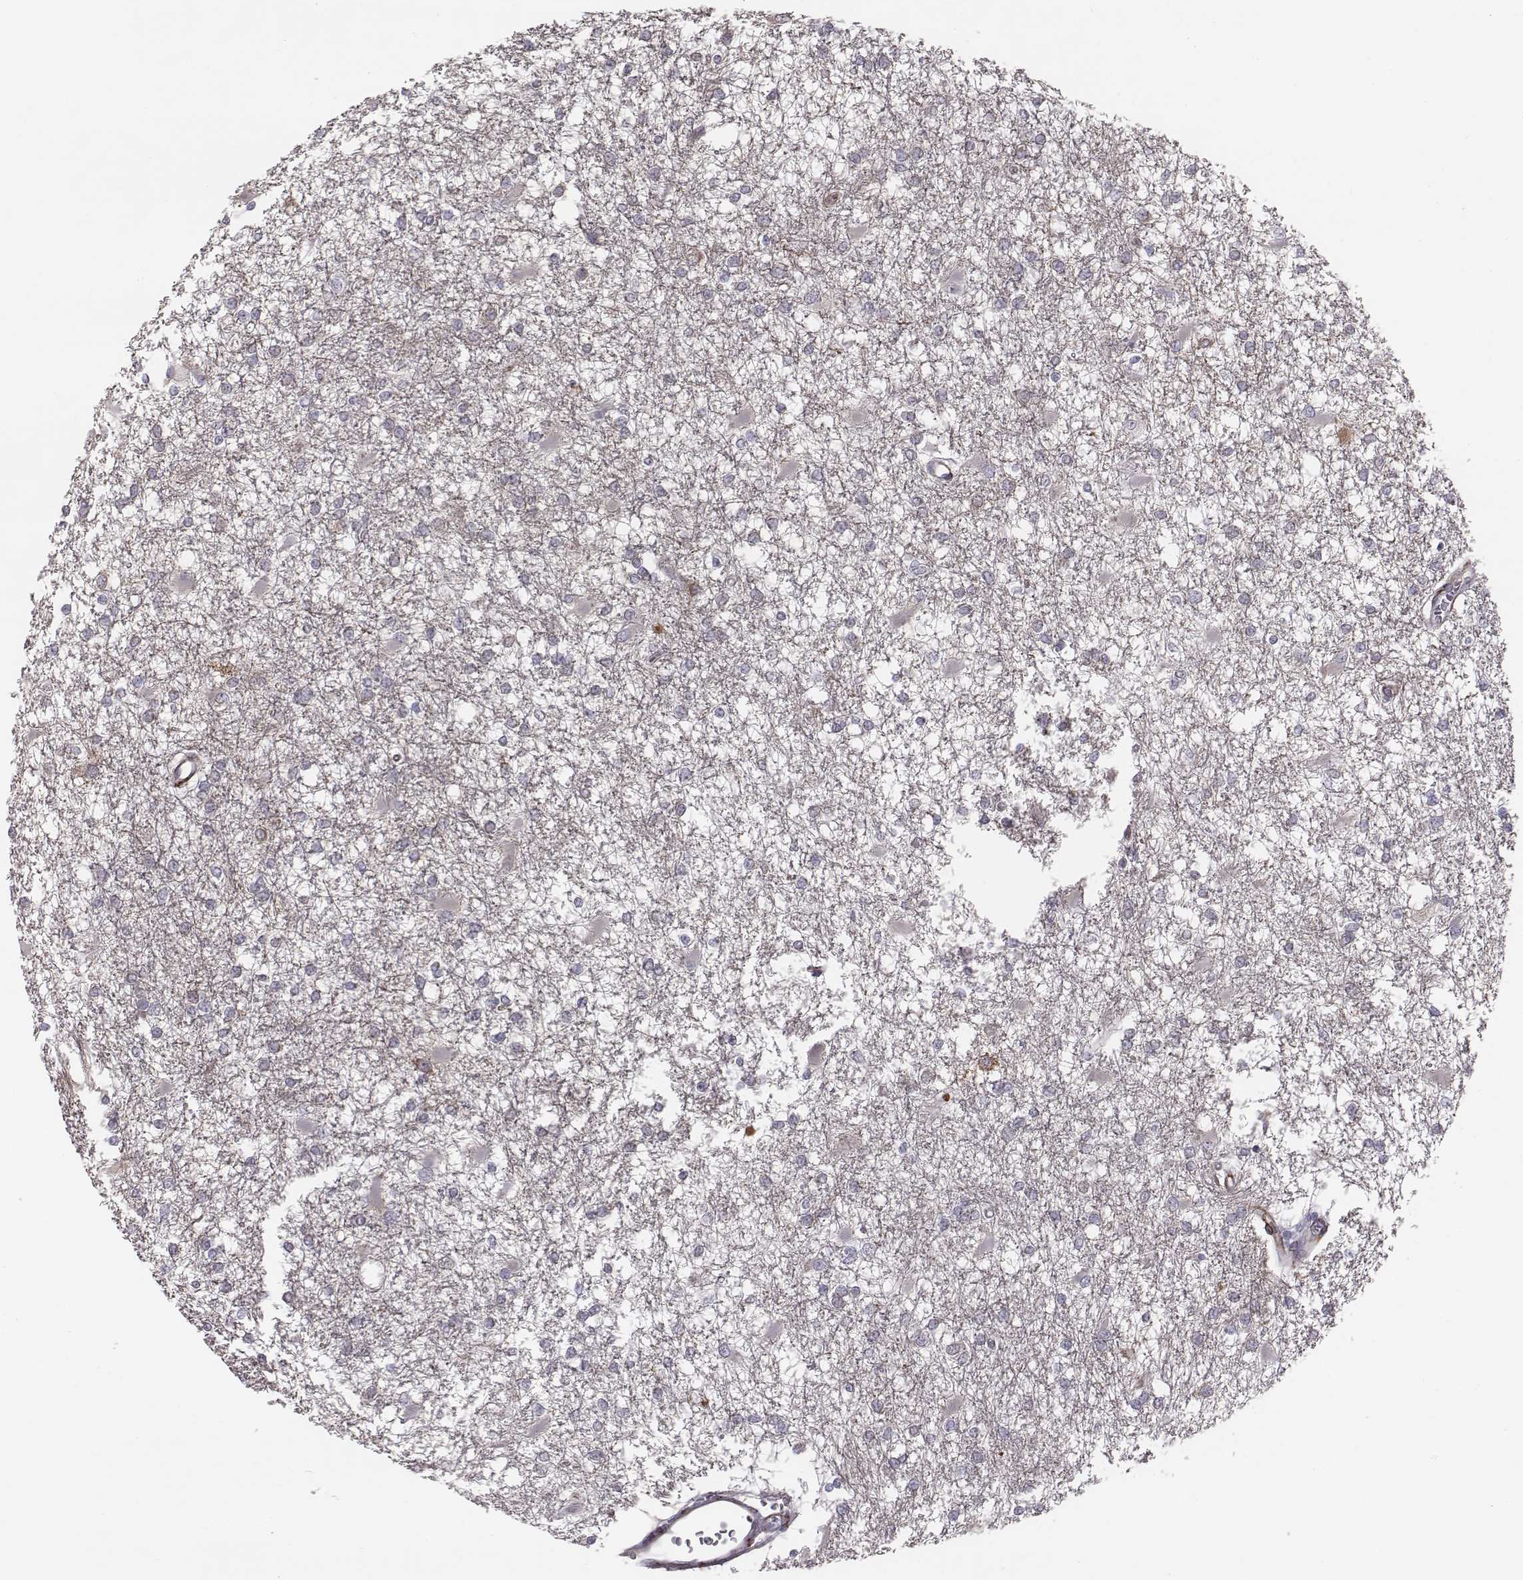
{"staining": {"intensity": "negative", "quantity": "none", "location": "none"}, "tissue": "glioma", "cell_type": "Tumor cells", "image_type": "cancer", "snomed": [{"axis": "morphology", "description": "Glioma, malignant, High grade"}, {"axis": "topography", "description": "Cerebral cortex"}], "caption": "This is an IHC photomicrograph of malignant glioma (high-grade). There is no expression in tumor cells.", "gene": "PRKCZ", "patient": {"sex": "male", "age": 79}}